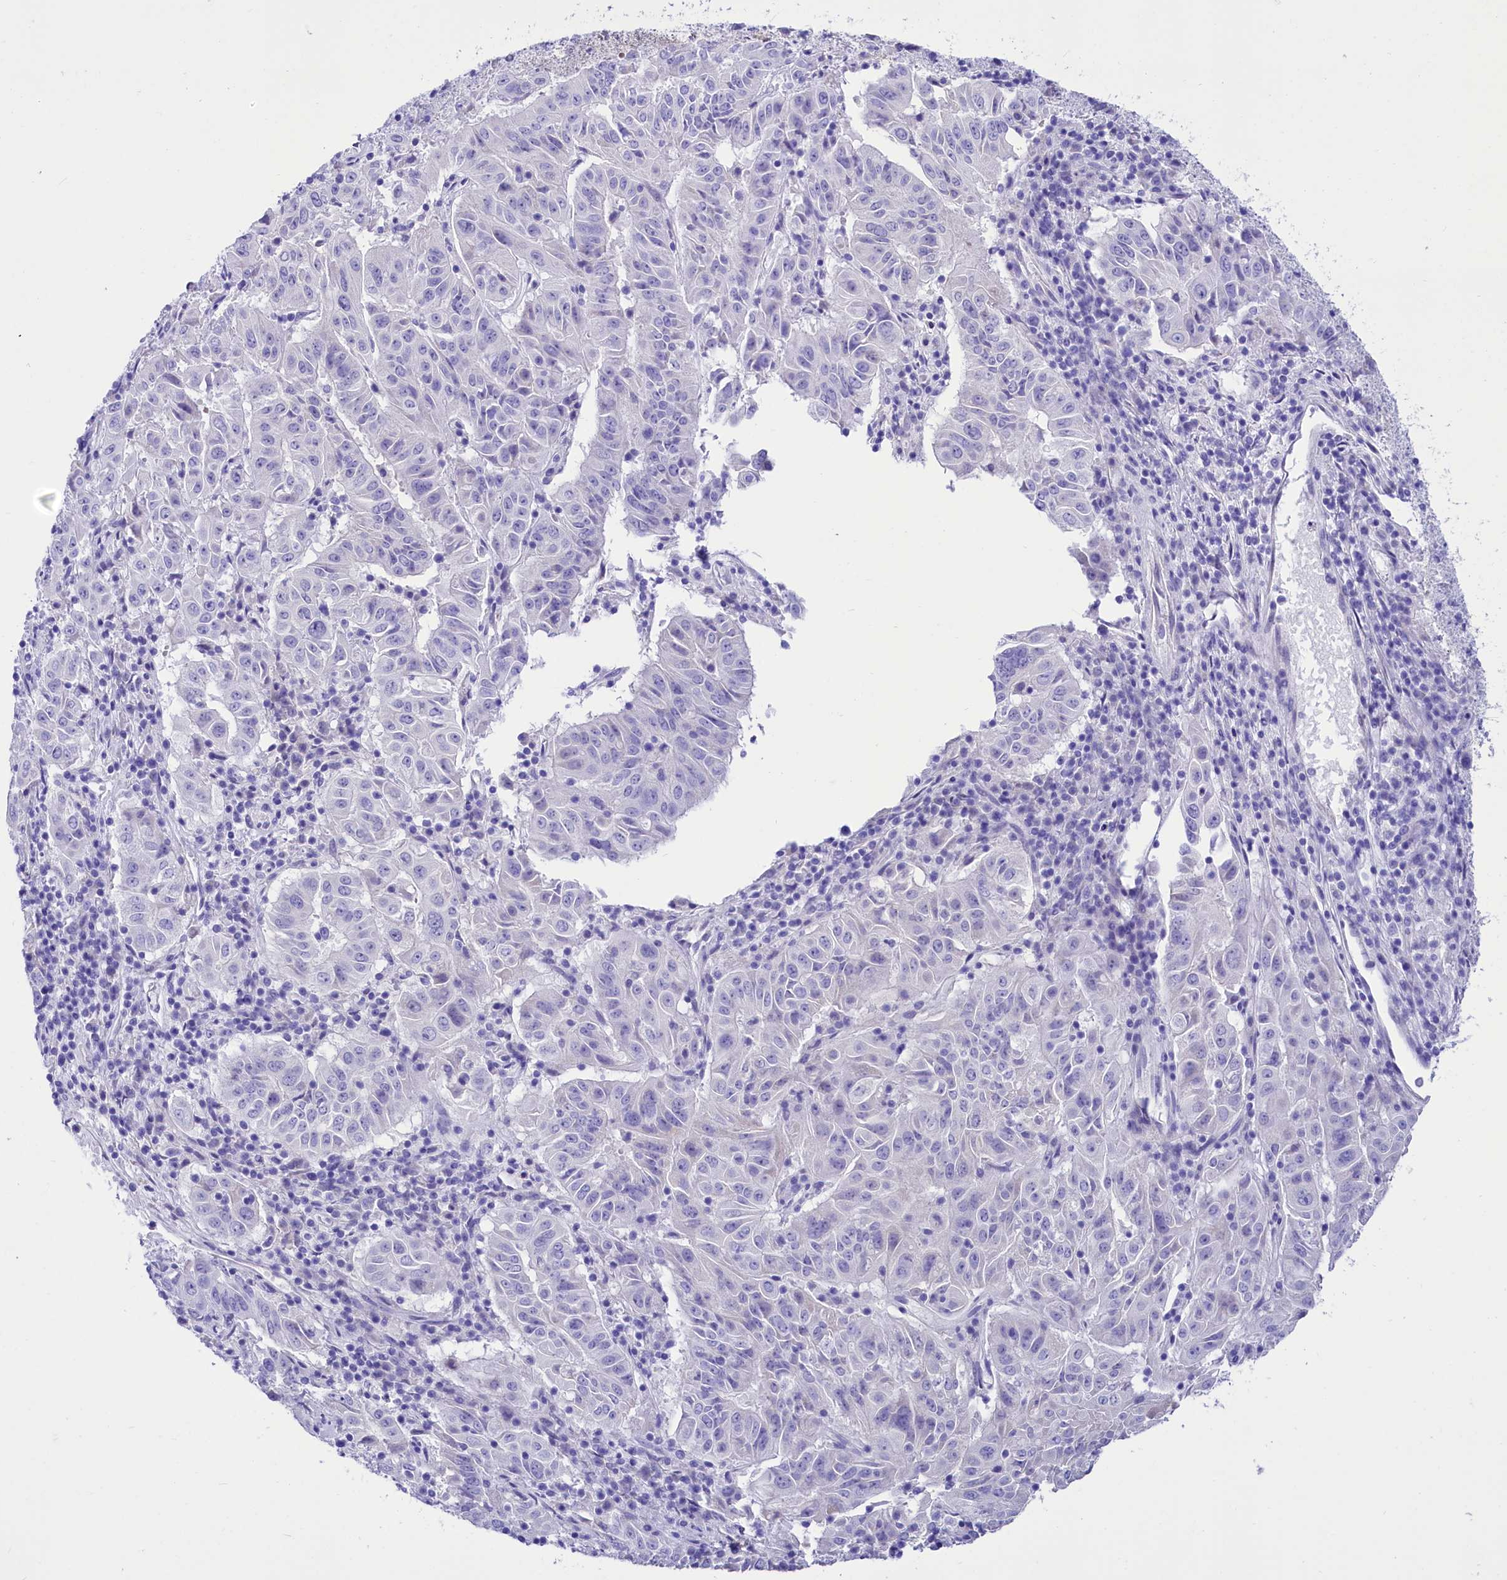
{"staining": {"intensity": "negative", "quantity": "none", "location": "none"}, "tissue": "pancreatic cancer", "cell_type": "Tumor cells", "image_type": "cancer", "snomed": [{"axis": "morphology", "description": "Adenocarcinoma, NOS"}, {"axis": "topography", "description": "Pancreas"}], "caption": "A high-resolution micrograph shows IHC staining of adenocarcinoma (pancreatic), which displays no significant positivity in tumor cells.", "gene": "TTC36", "patient": {"sex": "male", "age": 63}}